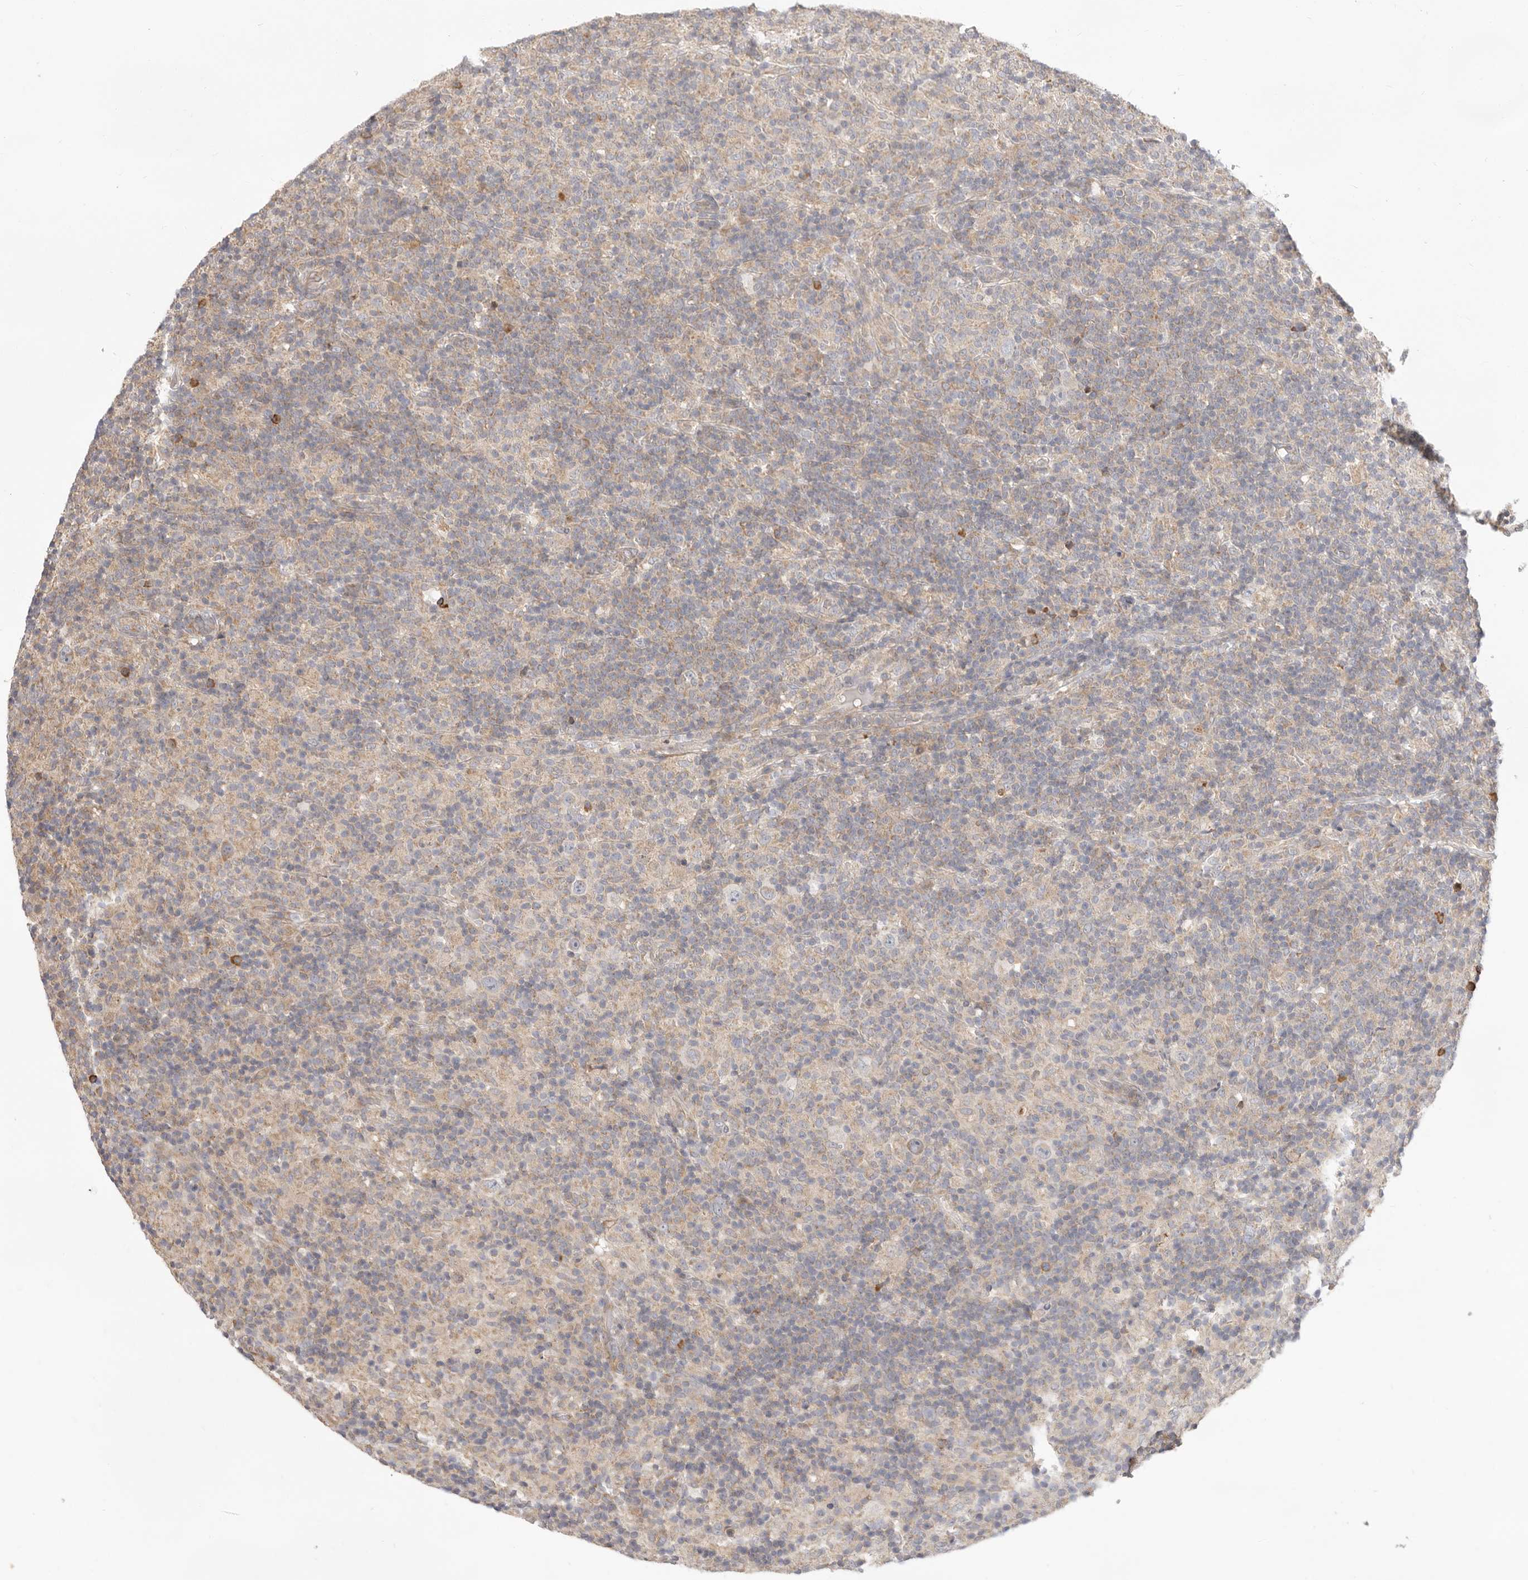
{"staining": {"intensity": "weak", "quantity": "<25%", "location": "cytoplasmic/membranous"}, "tissue": "lymphoma", "cell_type": "Tumor cells", "image_type": "cancer", "snomed": [{"axis": "morphology", "description": "Hodgkin's disease, NOS"}, {"axis": "topography", "description": "Lymph node"}], "caption": "Micrograph shows no significant protein expression in tumor cells of Hodgkin's disease.", "gene": "USH1C", "patient": {"sex": "male", "age": 70}}